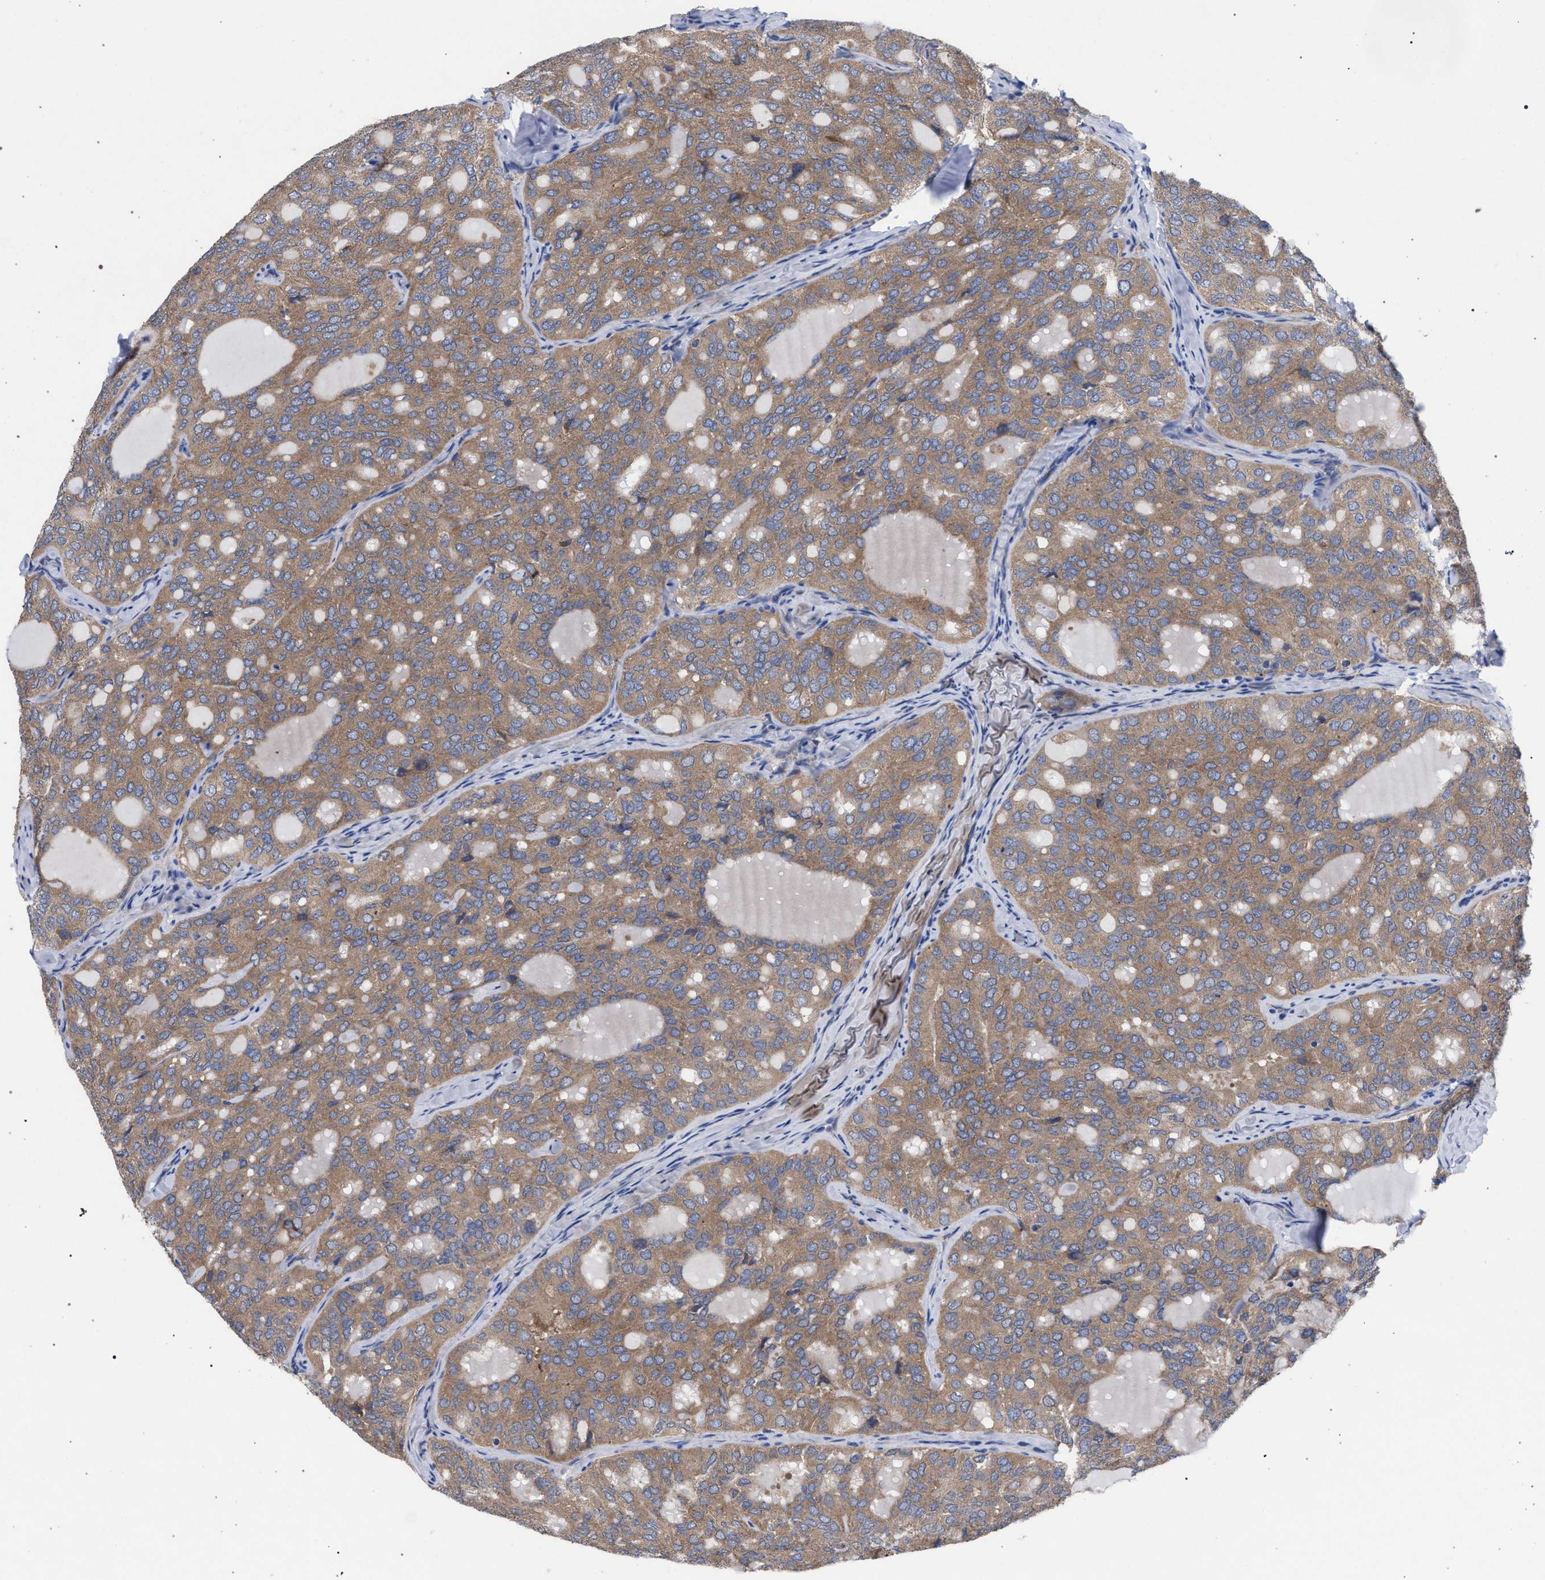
{"staining": {"intensity": "moderate", "quantity": ">75%", "location": "cytoplasmic/membranous"}, "tissue": "thyroid cancer", "cell_type": "Tumor cells", "image_type": "cancer", "snomed": [{"axis": "morphology", "description": "Follicular adenoma carcinoma, NOS"}, {"axis": "topography", "description": "Thyroid gland"}], "caption": "Human follicular adenoma carcinoma (thyroid) stained for a protein (brown) displays moderate cytoplasmic/membranous positive positivity in about >75% of tumor cells.", "gene": "GMPR", "patient": {"sex": "male", "age": 75}}